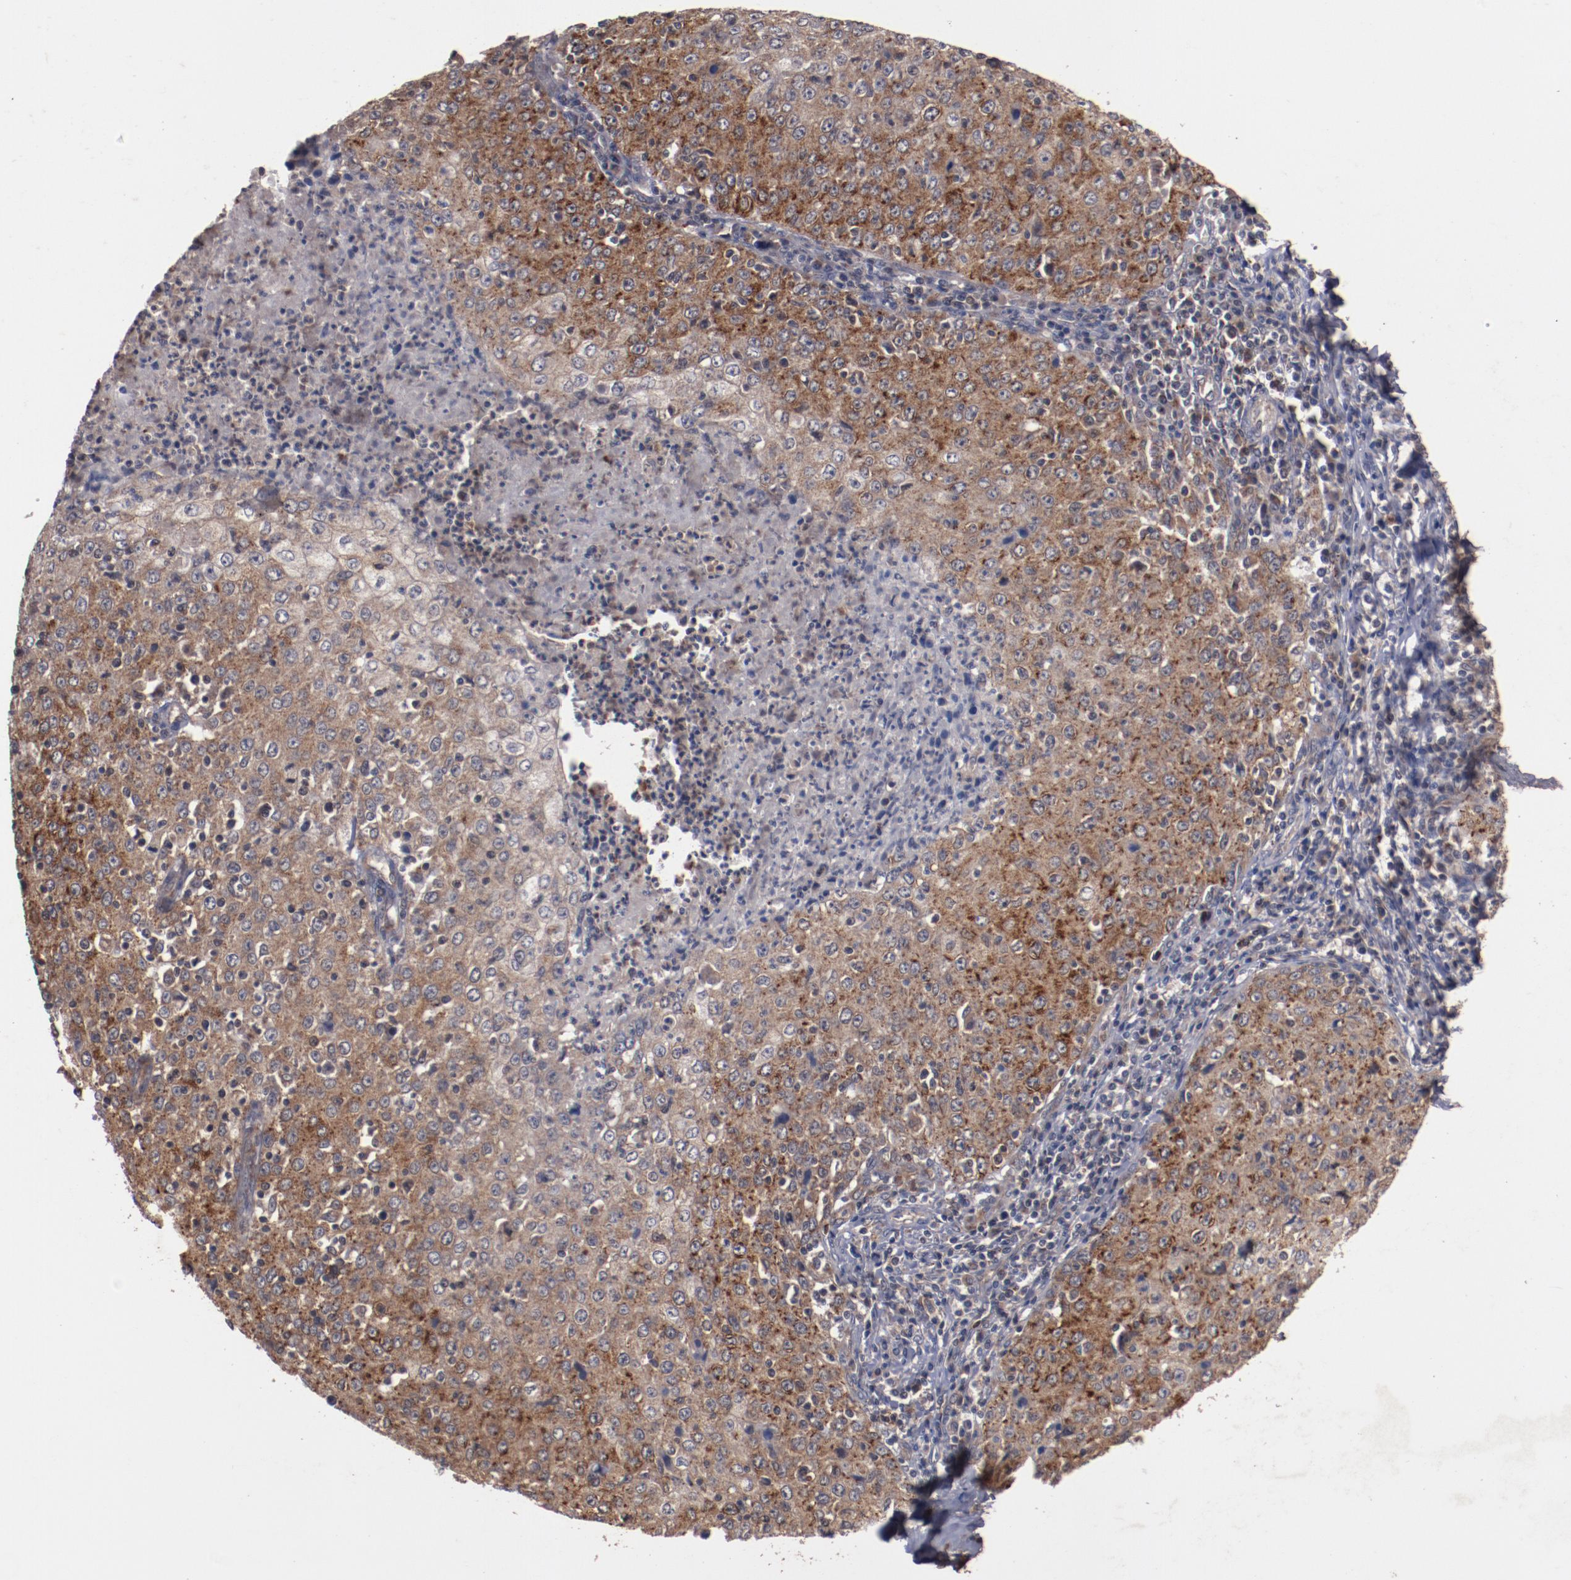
{"staining": {"intensity": "moderate", "quantity": ">75%", "location": "cytoplasmic/membranous"}, "tissue": "cervical cancer", "cell_type": "Tumor cells", "image_type": "cancer", "snomed": [{"axis": "morphology", "description": "Squamous cell carcinoma, NOS"}, {"axis": "topography", "description": "Cervix"}], "caption": "The photomicrograph demonstrates a brown stain indicating the presence of a protein in the cytoplasmic/membranous of tumor cells in cervical cancer. The staining was performed using DAB, with brown indicating positive protein expression. Nuclei are stained blue with hematoxylin.", "gene": "TENM1", "patient": {"sex": "female", "age": 27}}